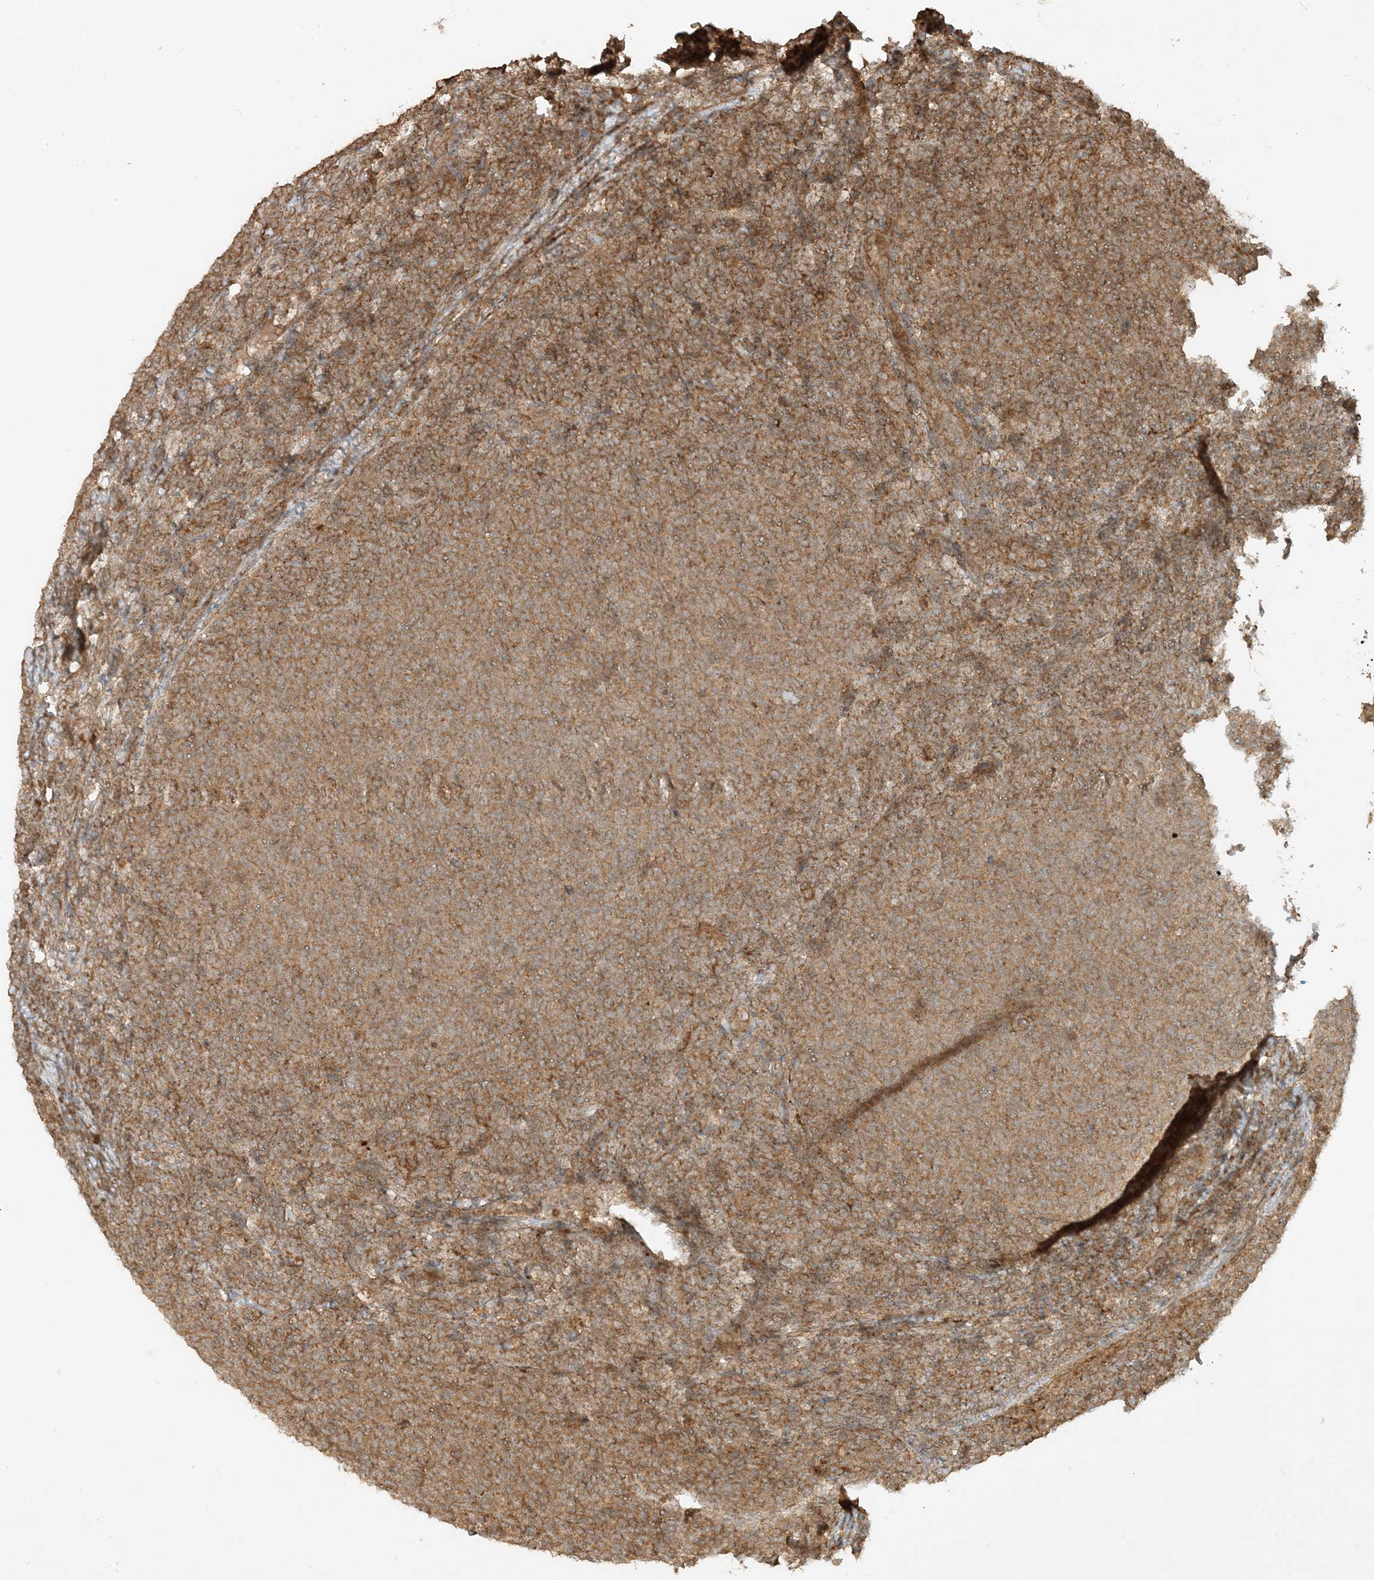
{"staining": {"intensity": "weak", "quantity": ">75%", "location": "cytoplasmic/membranous"}, "tissue": "lymphoma", "cell_type": "Tumor cells", "image_type": "cancer", "snomed": [{"axis": "morphology", "description": "Malignant lymphoma, non-Hodgkin's type, Low grade"}, {"axis": "topography", "description": "Lymph node"}], "caption": "Protein staining displays weak cytoplasmic/membranous expression in approximately >75% of tumor cells in malignant lymphoma, non-Hodgkin's type (low-grade).", "gene": "XRN1", "patient": {"sex": "male", "age": 66}}